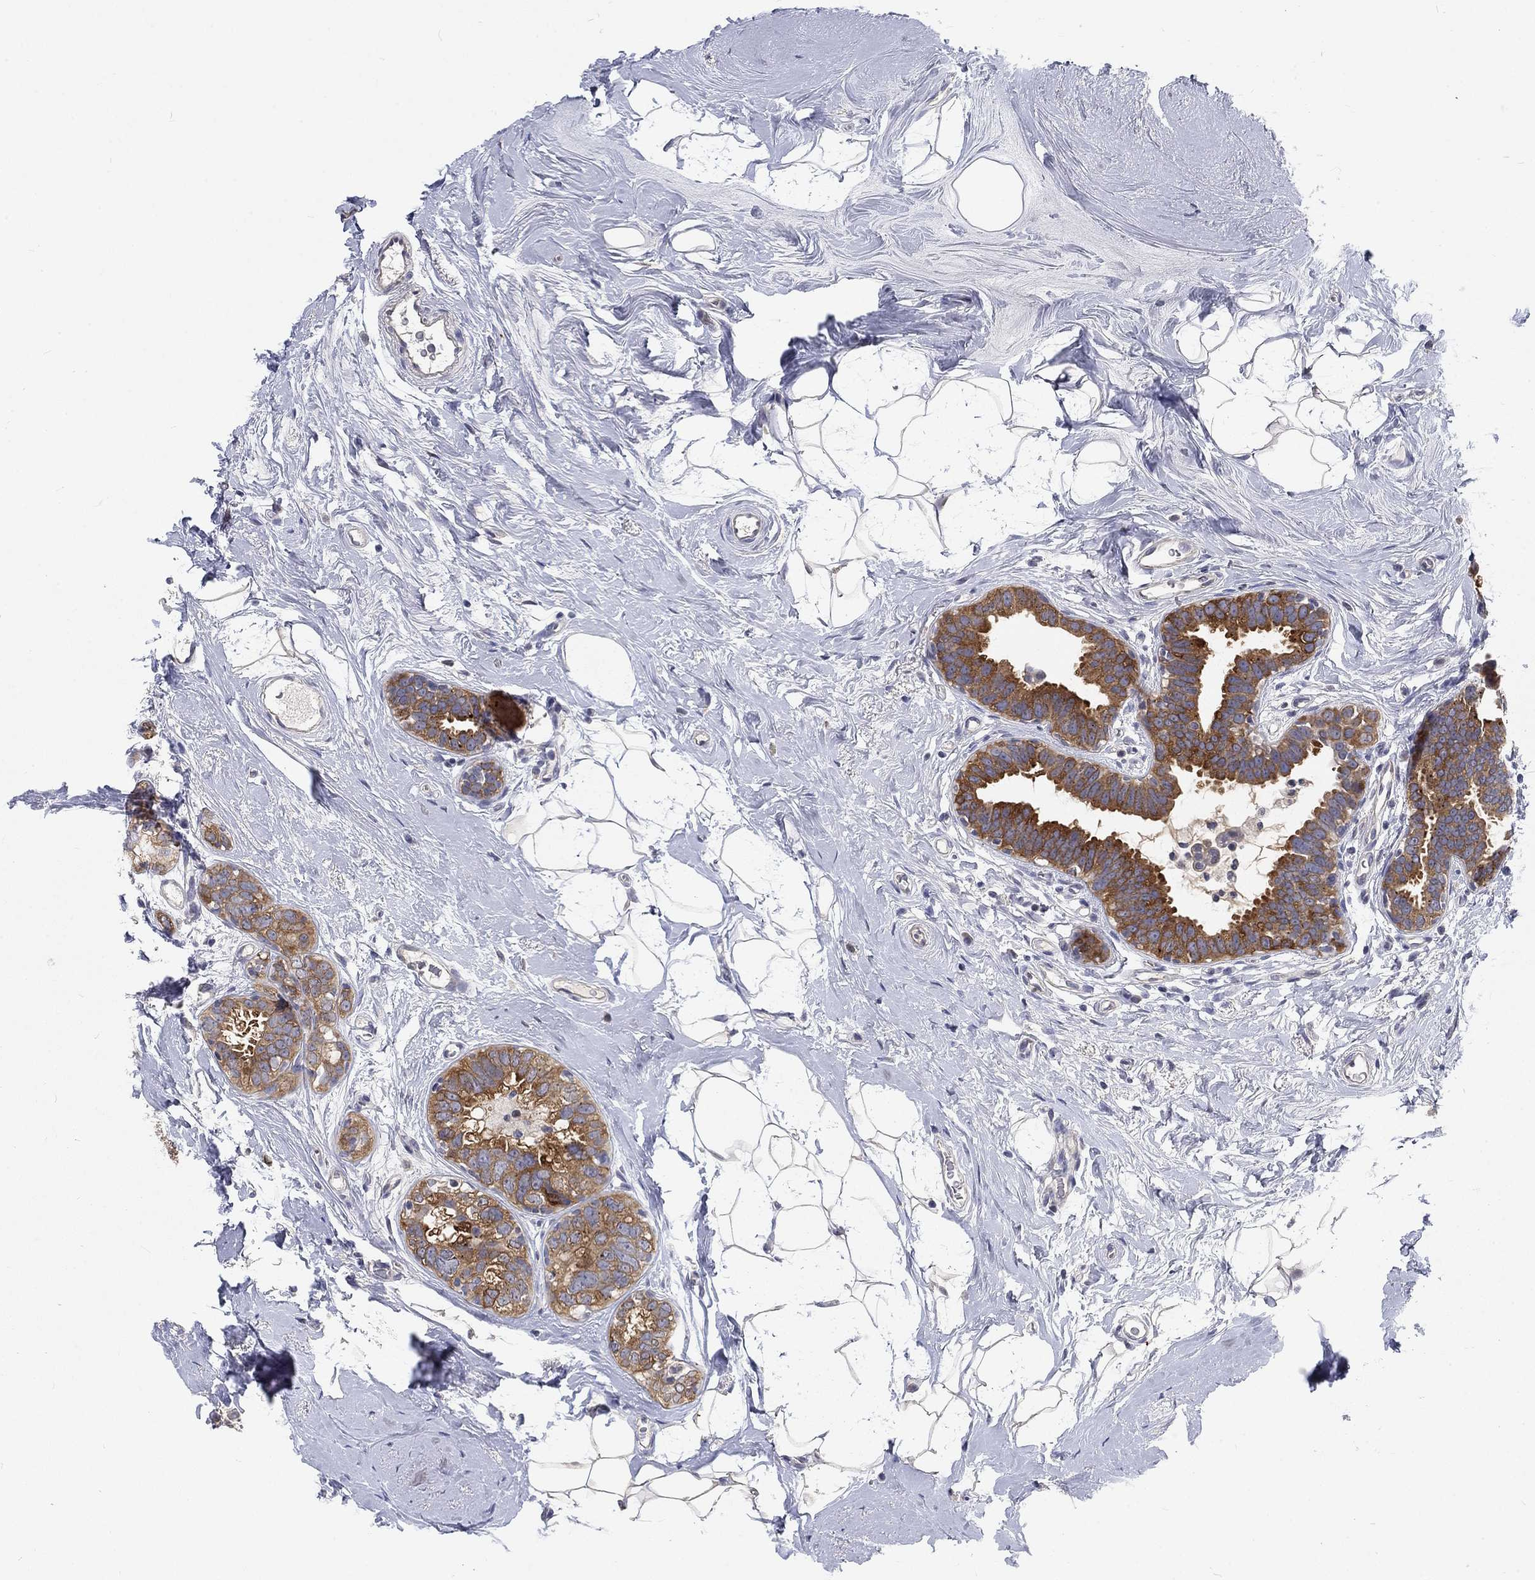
{"staining": {"intensity": "strong", "quantity": "25%-75%", "location": "cytoplasmic/membranous"}, "tissue": "breast cancer", "cell_type": "Tumor cells", "image_type": "cancer", "snomed": [{"axis": "morphology", "description": "Duct carcinoma"}, {"axis": "topography", "description": "Breast"}], "caption": "Immunohistochemistry photomicrograph of human breast cancer (intraductal carcinoma) stained for a protein (brown), which exhibits high levels of strong cytoplasmic/membranous staining in about 25%-75% of tumor cells.", "gene": "PHKA1", "patient": {"sex": "female", "age": 55}}